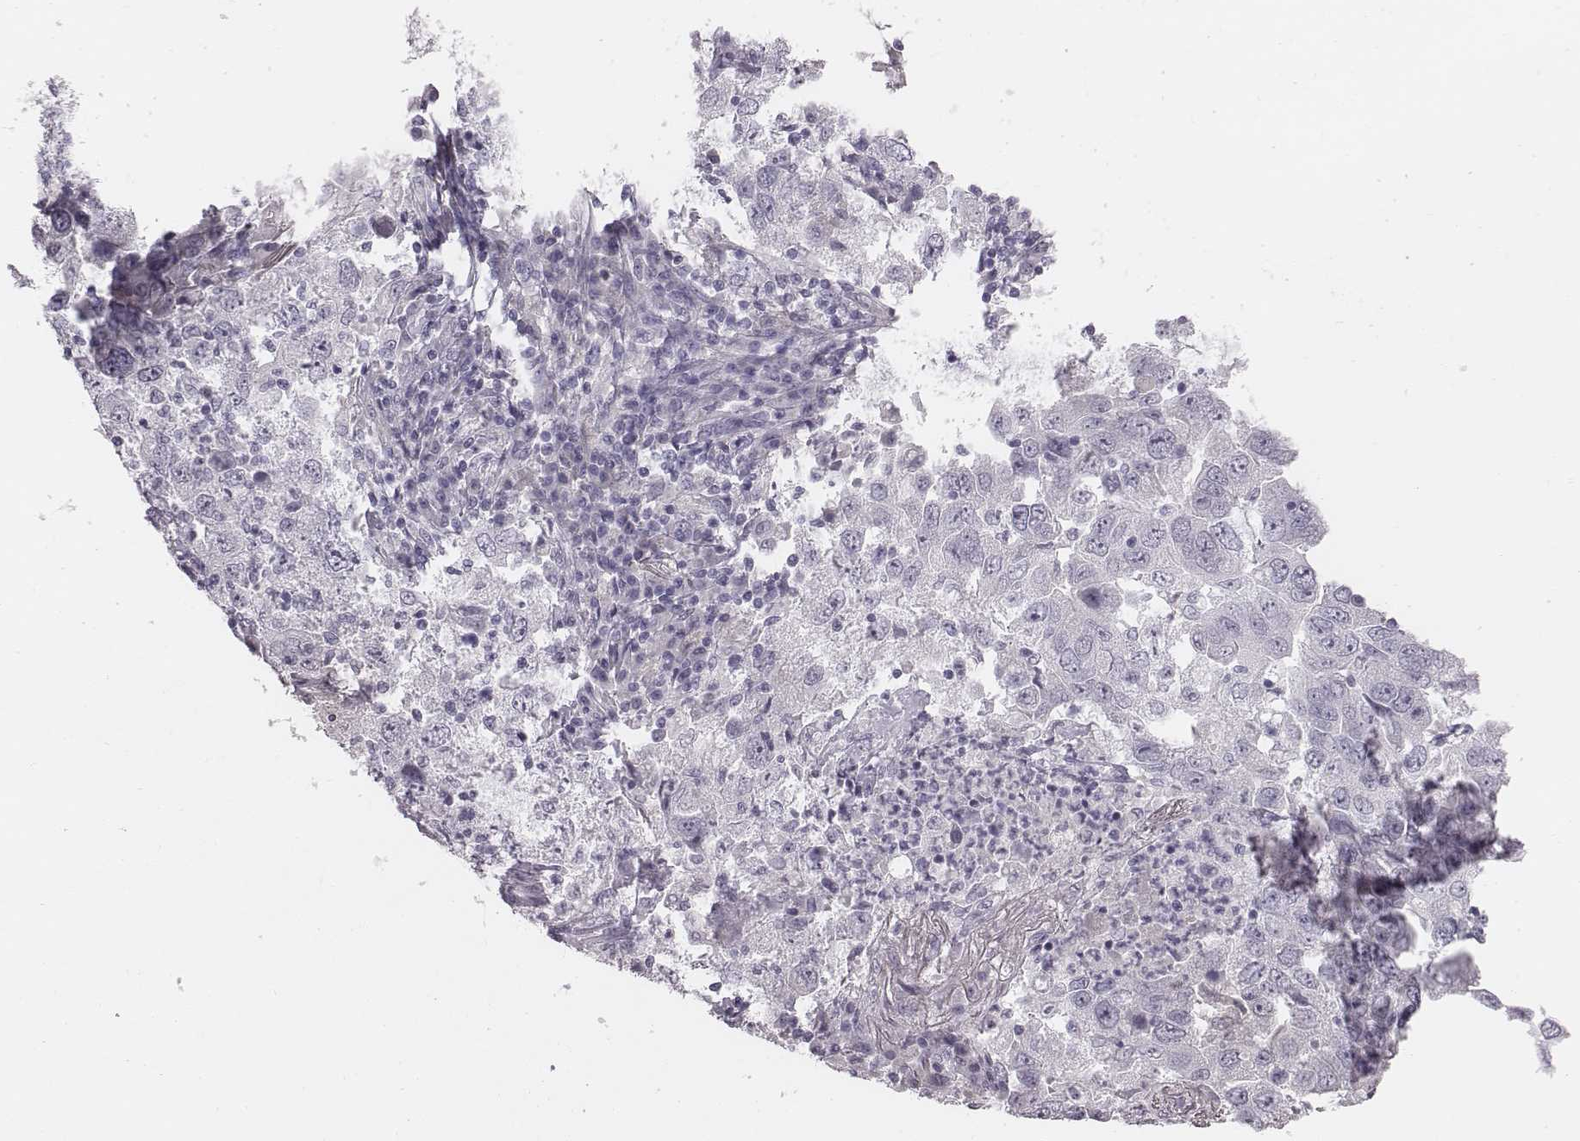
{"staining": {"intensity": "negative", "quantity": "none", "location": "none"}, "tissue": "lung cancer", "cell_type": "Tumor cells", "image_type": "cancer", "snomed": [{"axis": "morphology", "description": "Adenocarcinoma, NOS"}, {"axis": "topography", "description": "Lung"}], "caption": "This is a photomicrograph of IHC staining of lung cancer (adenocarcinoma), which shows no staining in tumor cells.", "gene": "CACNG4", "patient": {"sex": "male", "age": 73}}